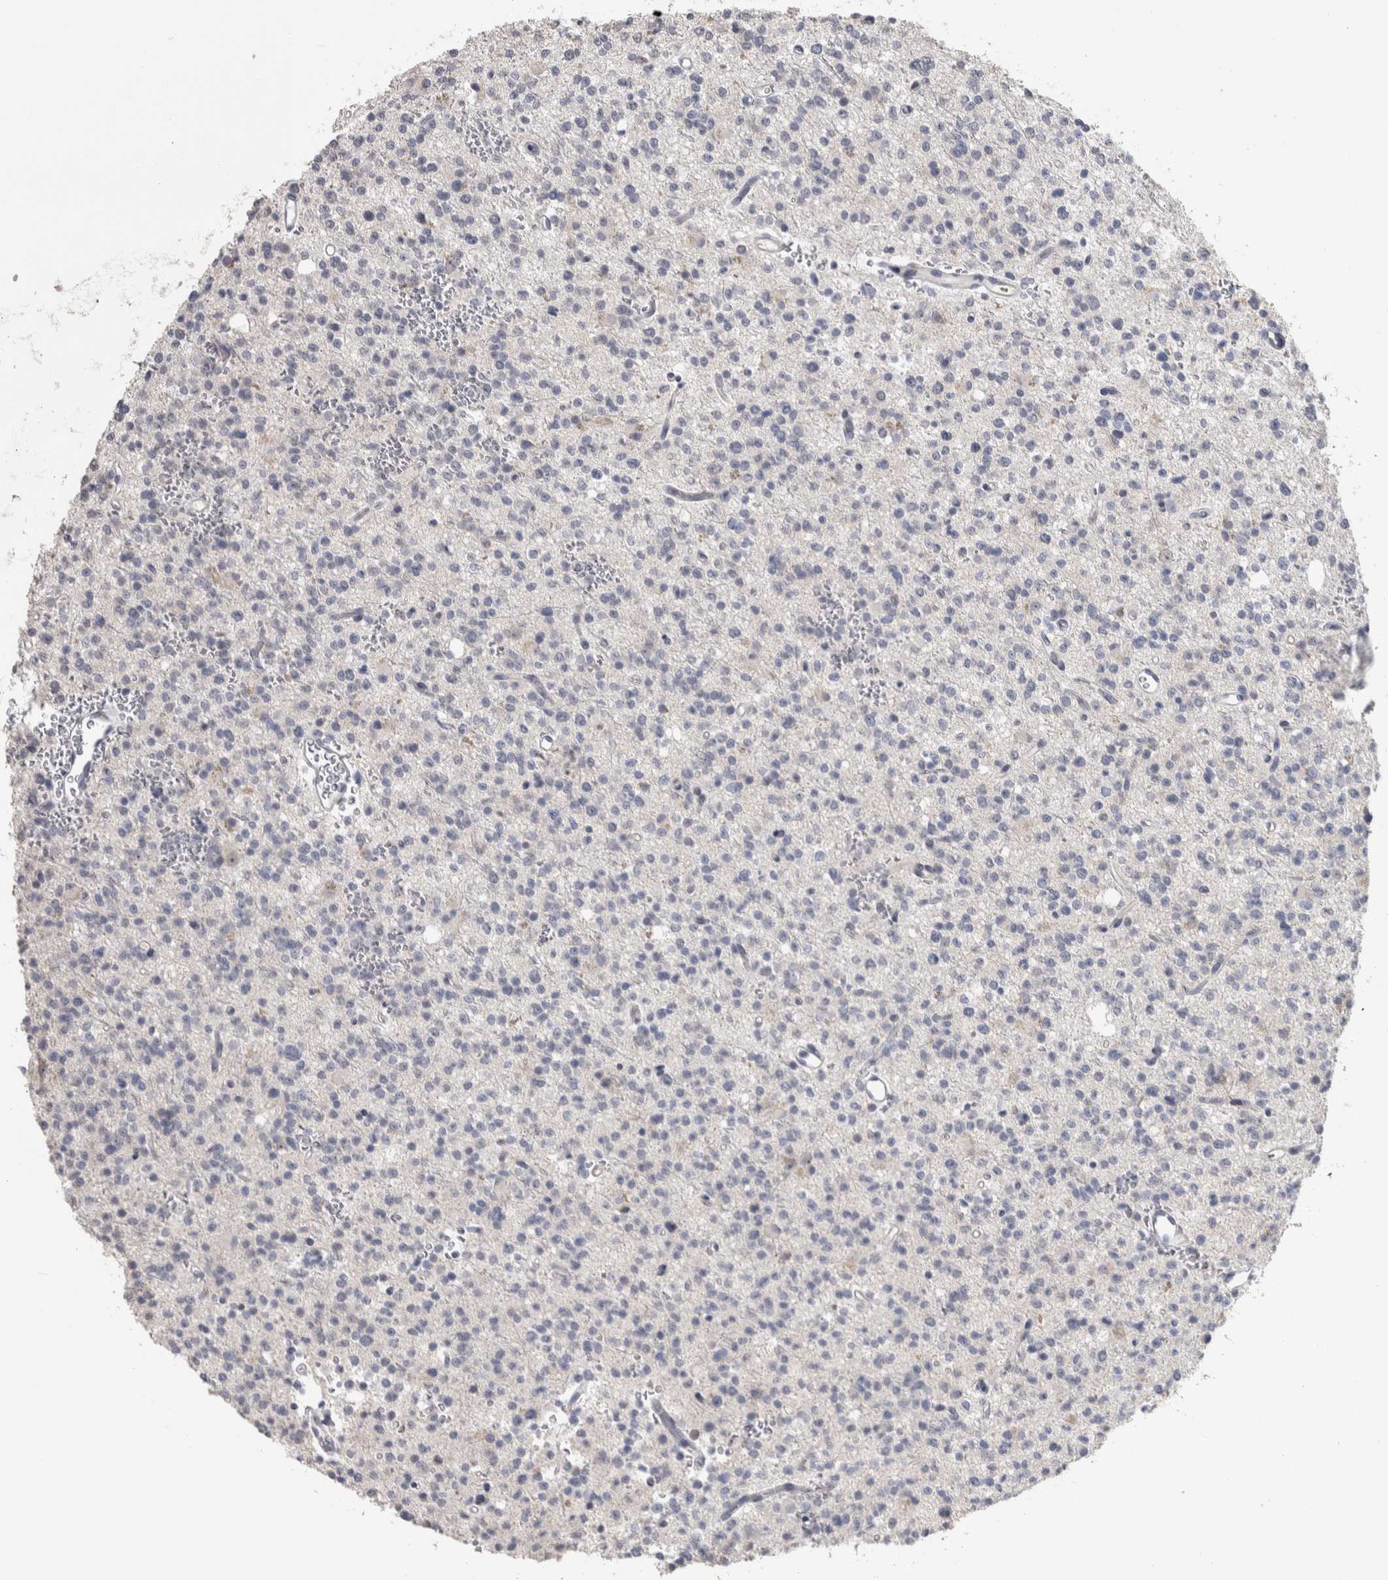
{"staining": {"intensity": "negative", "quantity": "none", "location": "none"}, "tissue": "glioma", "cell_type": "Tumor cells", "image_type": "cancer", "snomed": [{"axis": "morphology", "description": "Glioma, malignant, High grade"}, {"axis": "topography", "description": "Brain"}], "caption": "DAB immunohistochemical staining of glioma displays no significant expression in tumor cells.", "gene": "TMEM102", "patient": {"sex": "female", "age": 62}}